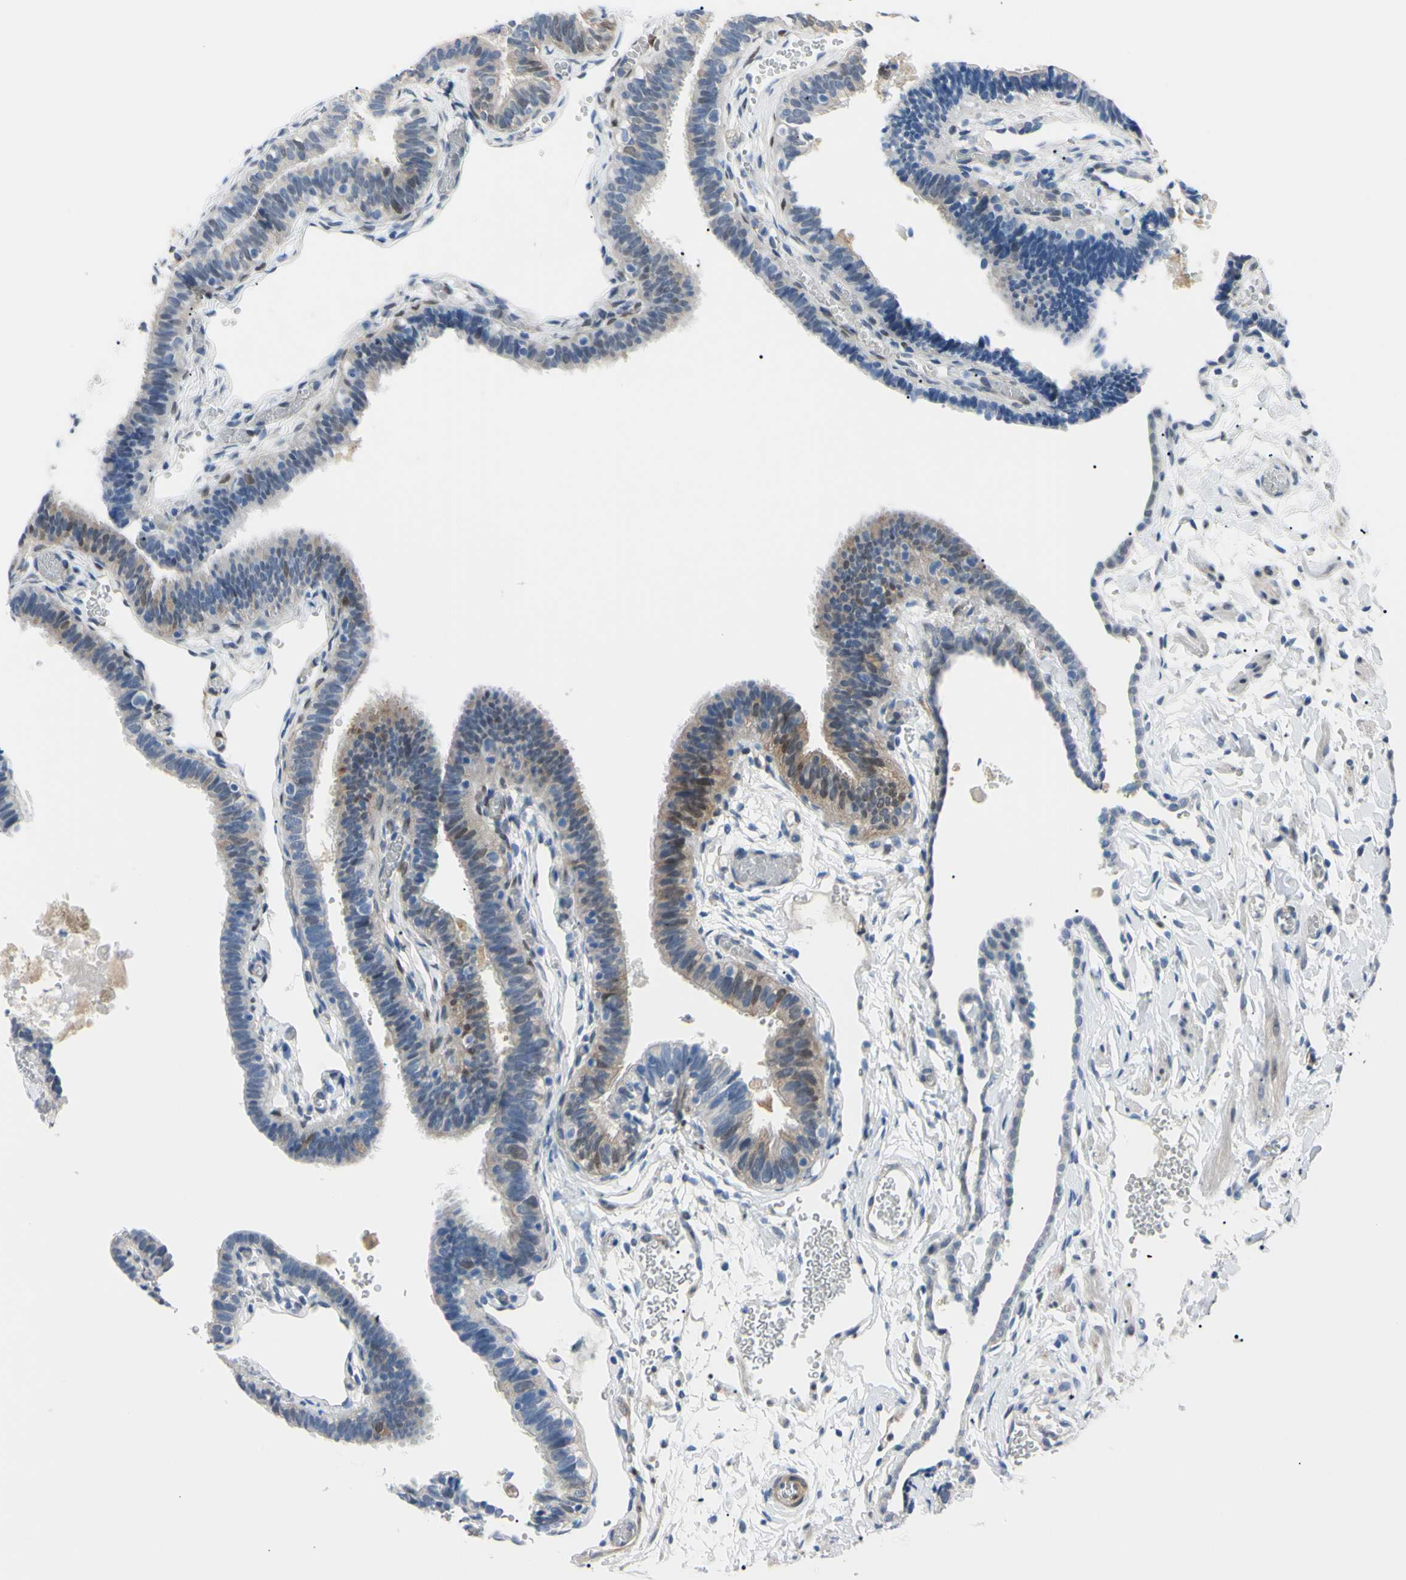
{"staining": {"intensity": "weak", "quantity": "25%-75%", "location": "cytoplasmic/membranous"}, "tissue": "fallopian tube", "cell_type": "Glandular cells", "image_type": "normal", "snomed": [{"axis": "morphology", "description": "Normal tissue, NOS"}, {"axis": "topography", "description": "Fallopian tube"}], "caption": "Immunohistochemical staining of normal human fallopian tube shows 25%-75% levels of weak cytoplasmic/membranous protein staining in about 25%-75% of glandular cells. The staining was performed using DAB (3,3'-diaminobenzidine) to visualize the protein expression in brown, while the nuclei were stained in blue with hematoxylin (Magnification: 20x).", "gene": "NOL3", "patient": {"sex": "female", "age": 46}}